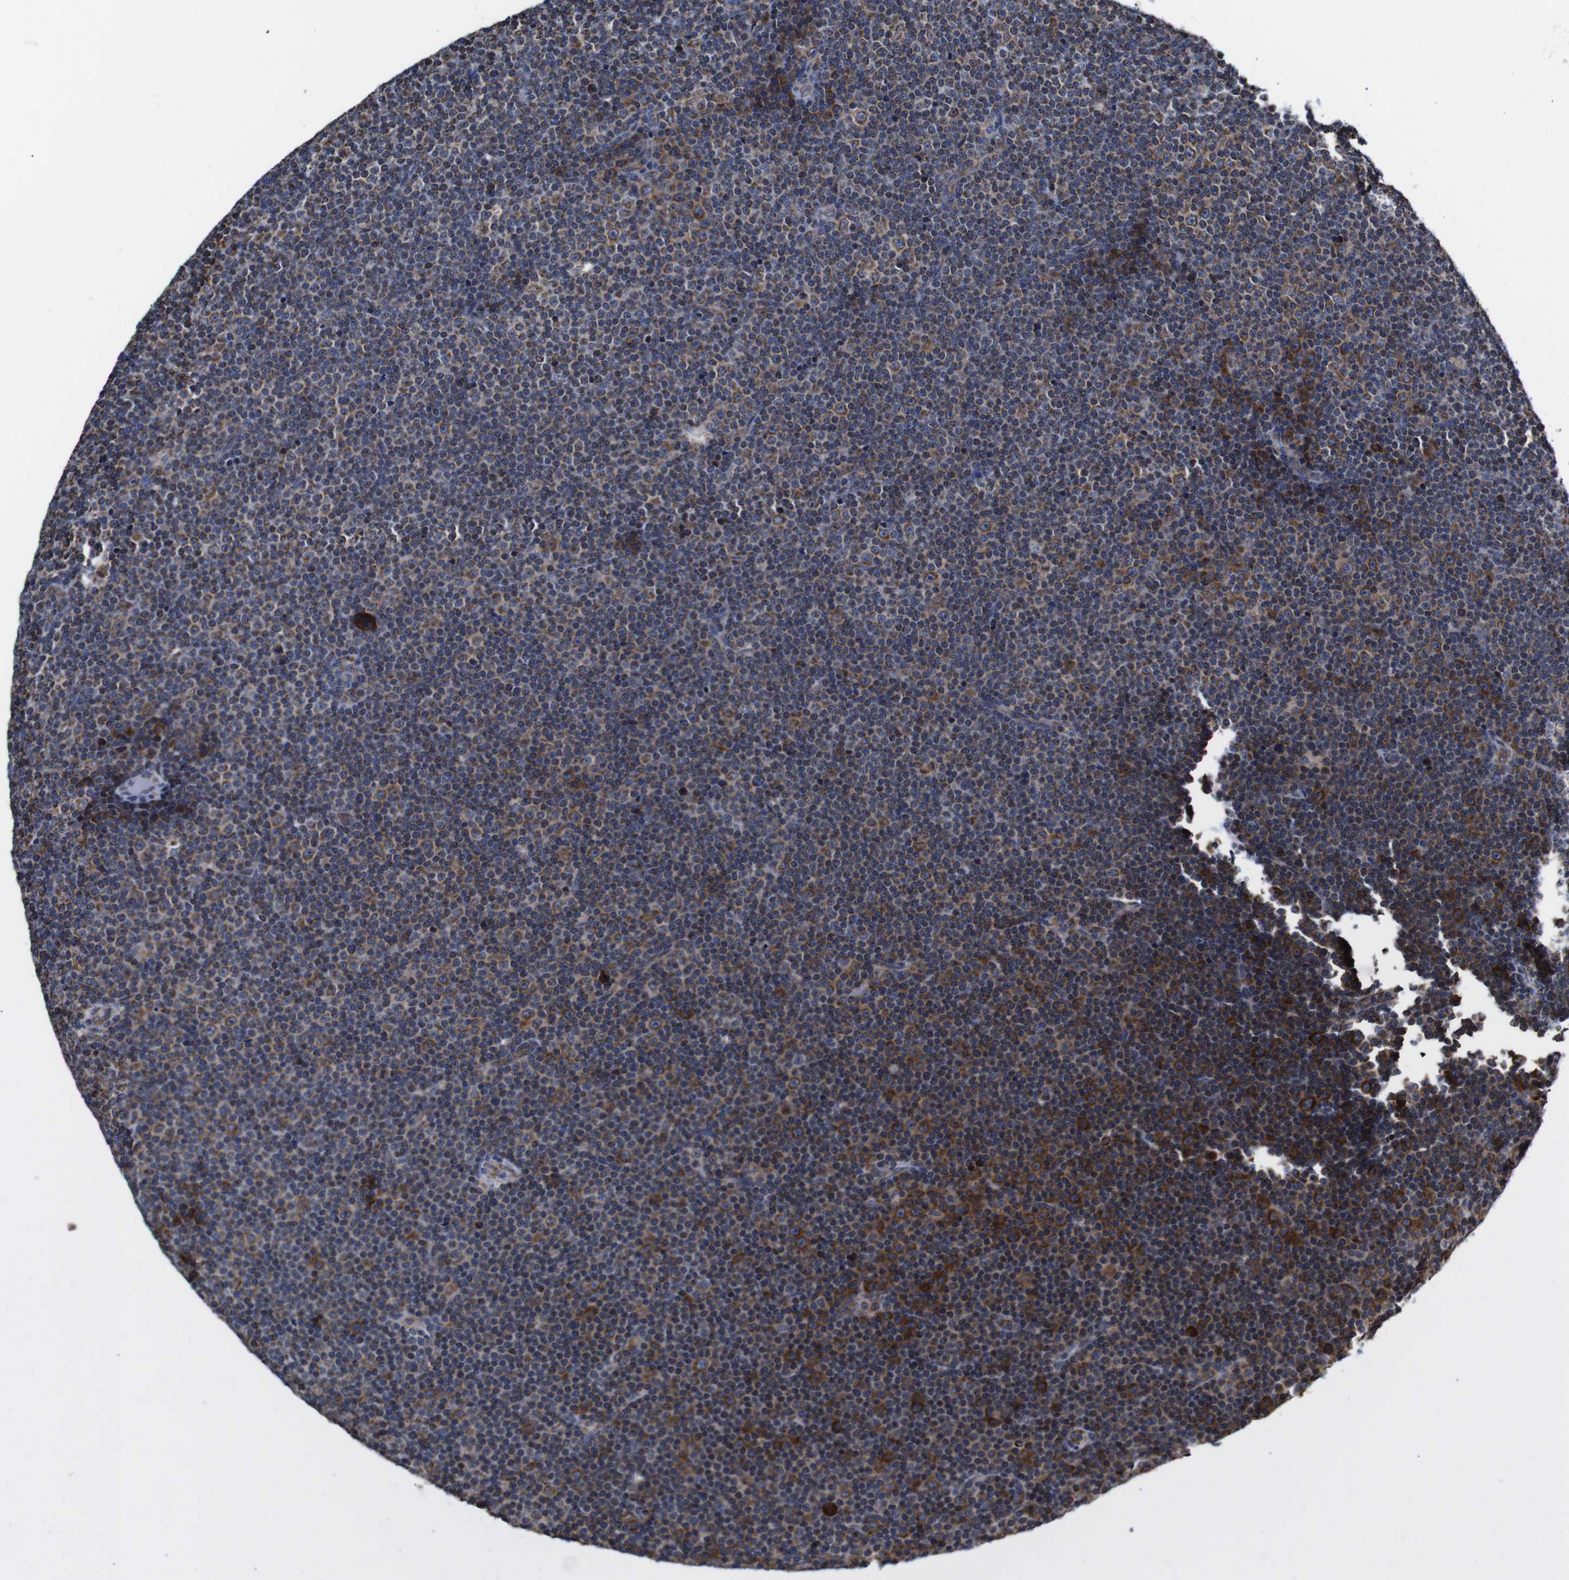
{"staining": {"intensity": "moderate", "quantity": "25%-75%", "location": "cytoplasmic/membranous"}, "tissue": "lymphoma", "cell_type": "Tumor cells", "image_type": "cancer", "snomed": [{"axis": "morphology", "description": "Malignant lymphoma, non-Hodgkin's type, Low grade"}, {"axis": "topography", "description": "Lymph node"}], "caption": "Immunohistochemistry (DAB (3,3'-diaminobenzidine)) staining of low-grade malignant lymphoma, non-Hodgkin's type demonstrates moderate cytoplasmic/membranous protein positivity in approximately 25%-75% of tumor cells.", "gene": "C17orf80", "patient": {"sex": "female", "age": 67}}